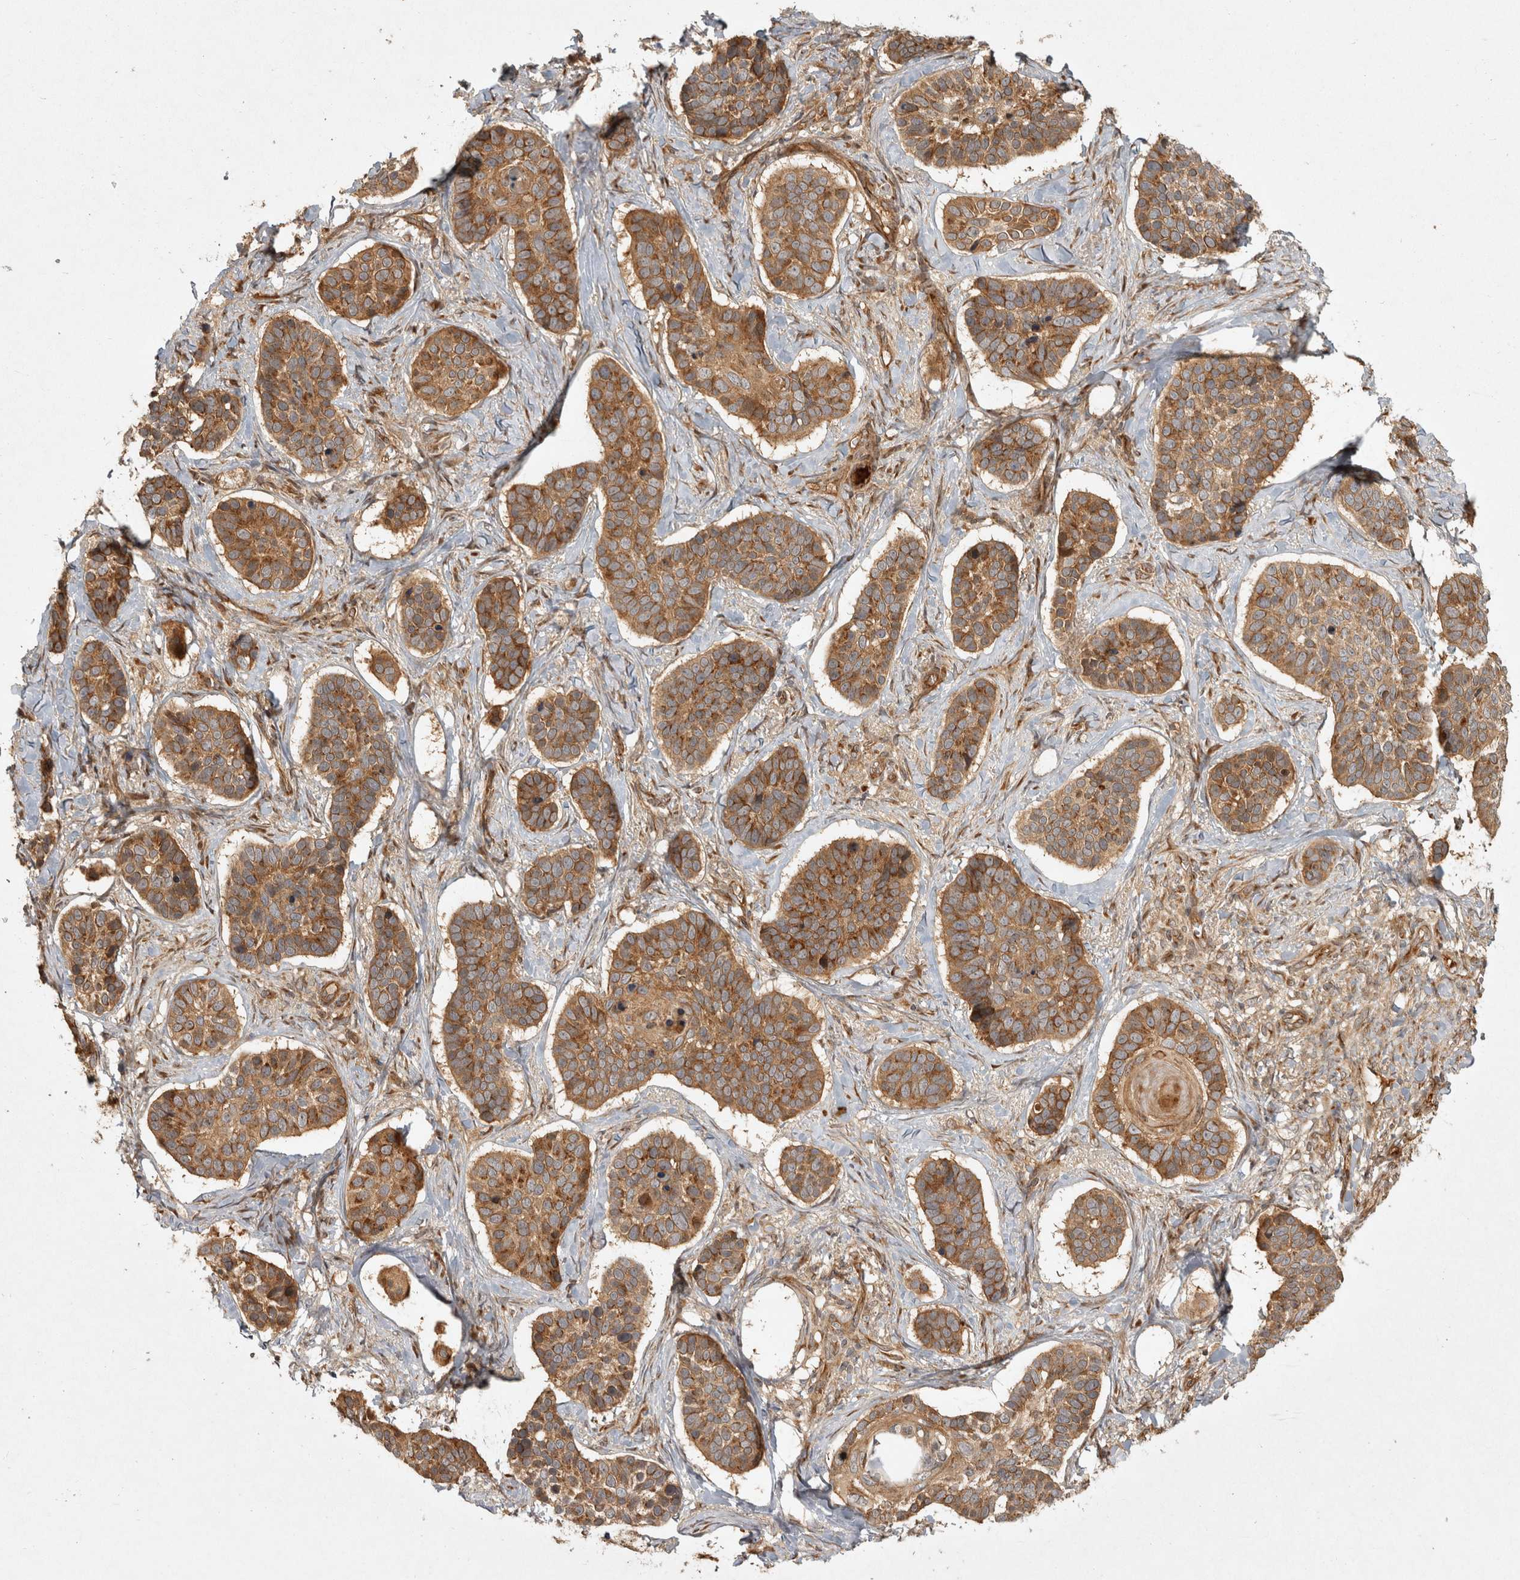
{"staining": {"intensity": "moderate", "quantity": ">75%", "location": "cytoplasmic/membranous"}, "tissue": "skin cancer", "cell_type": "Tumor cells", "image_type": "cancer", "snomed": [{"axis": "morphology", "description": "Basal cell carcinoma"}, {"axis": "topography", "description": "Skin"}], "caption": "Immunohistochemical staining of human skin cancer (basal cell carcinoma) reveals moderate cytoplasmic/membranous protein positivity in about >75% of tumor cells. Using DAB (3,3'-diaminobenzidine) (brown) and hematoxylin (blue) stains, captured at high magnification using brightfield microscopy.", "gene": "CAMSAP2", "patient": {"sex": "male", "age": 62}}